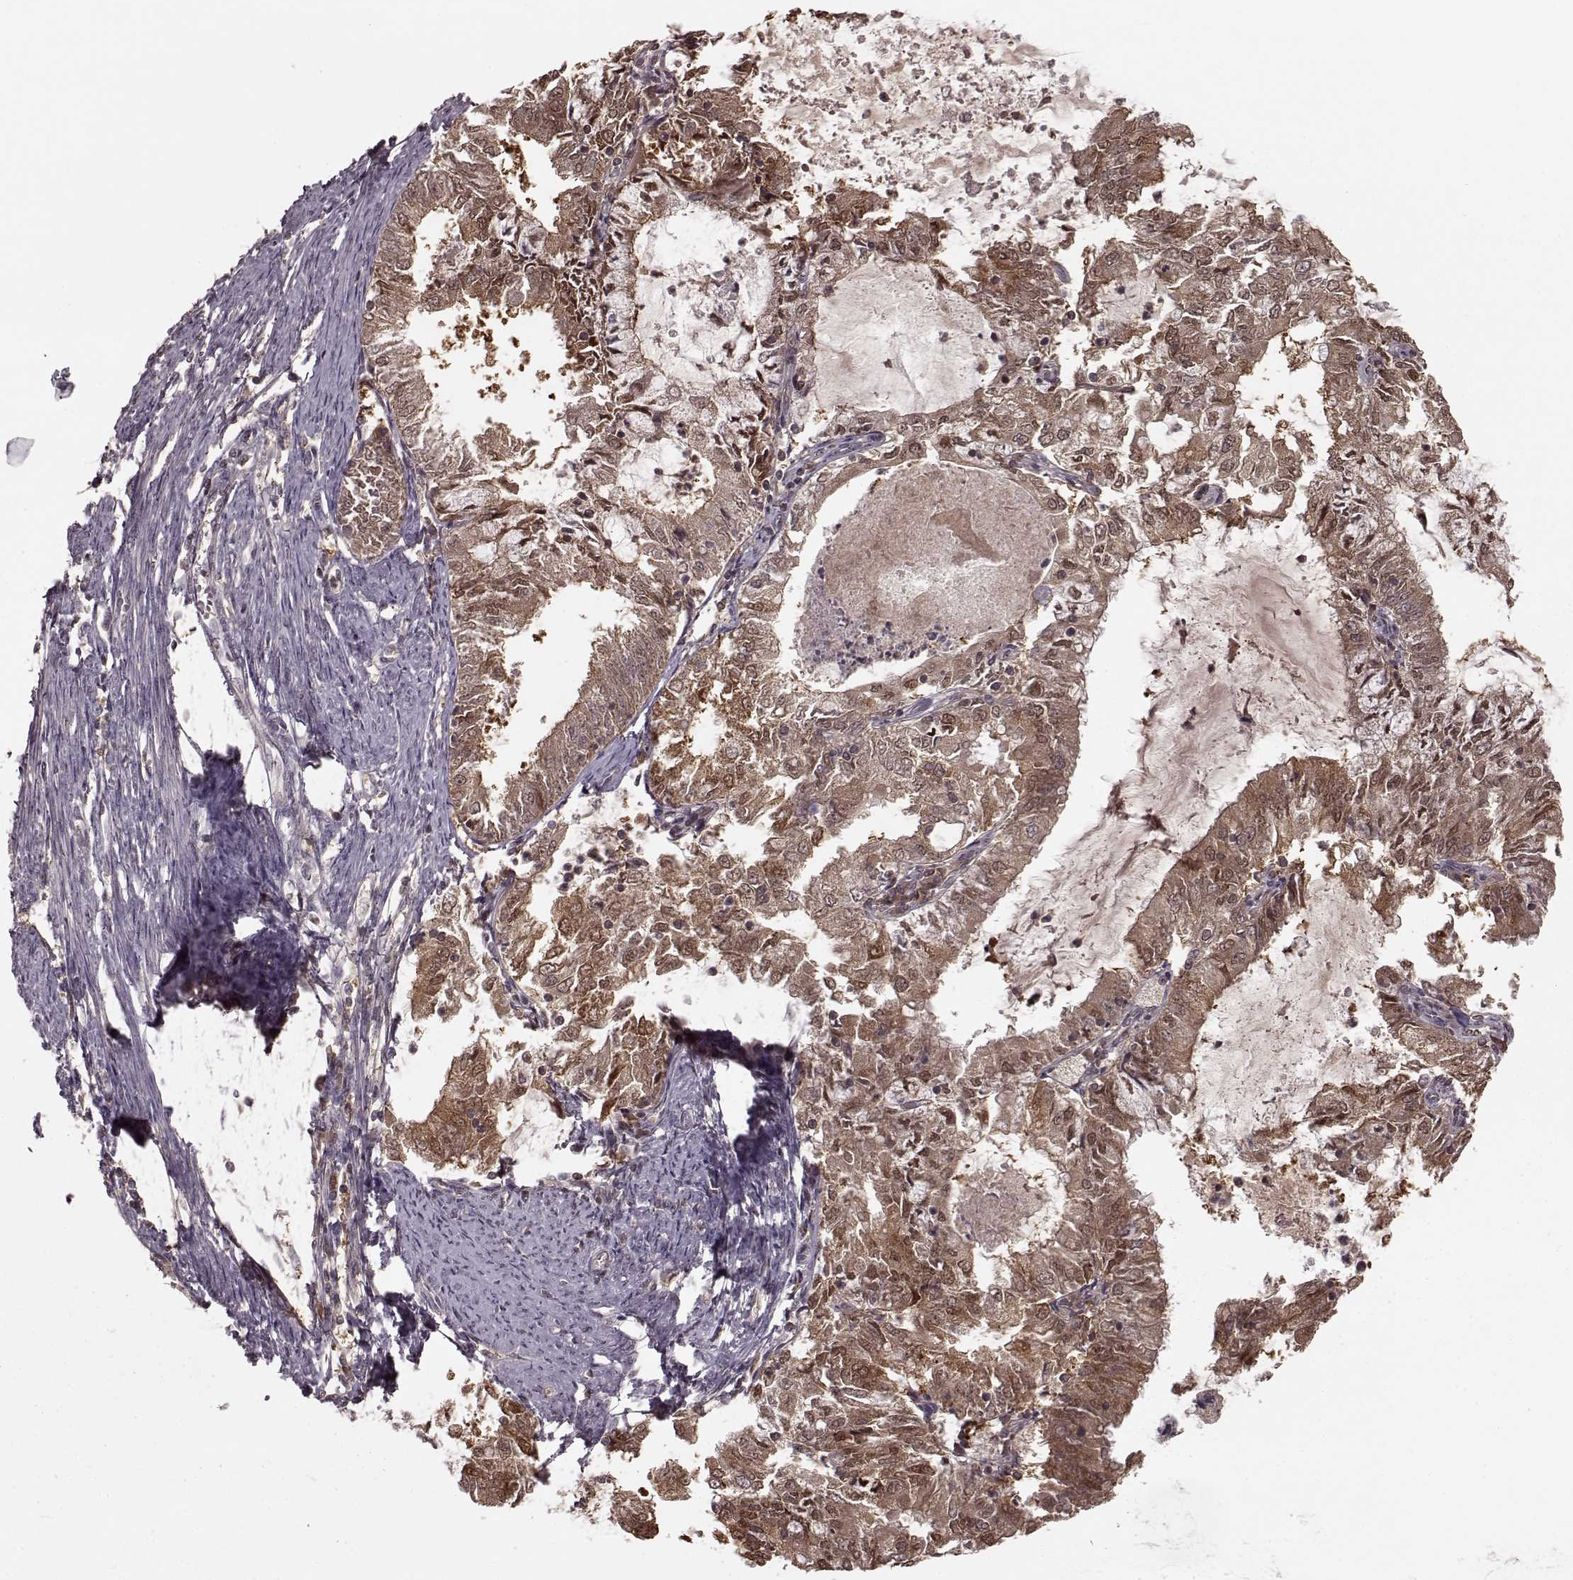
{"staining": {"intensity": "moderate", "quantity": ">75%", "location": "cytoplasmic/membranous,nuclear"}, "tissue": "endometrial cancer", "cell_type": "Tumor cells", "image_type": "cancer", "snomed": [{"axis": "morphology", "description": "Adenocarcinoma, NOS"}, {"axis": "topography", "description": "Endometrium"}], "caption": "Endometrial adenocarcinoma tissue shows moderate cytoplasmic/membranous and nuclear expression in about >75% of tumor cells (brown staining indicates protein expression, while blue staining denotes nuclei).", "gene": "GSS", "patient": {"sex": "female", "age": 57}}